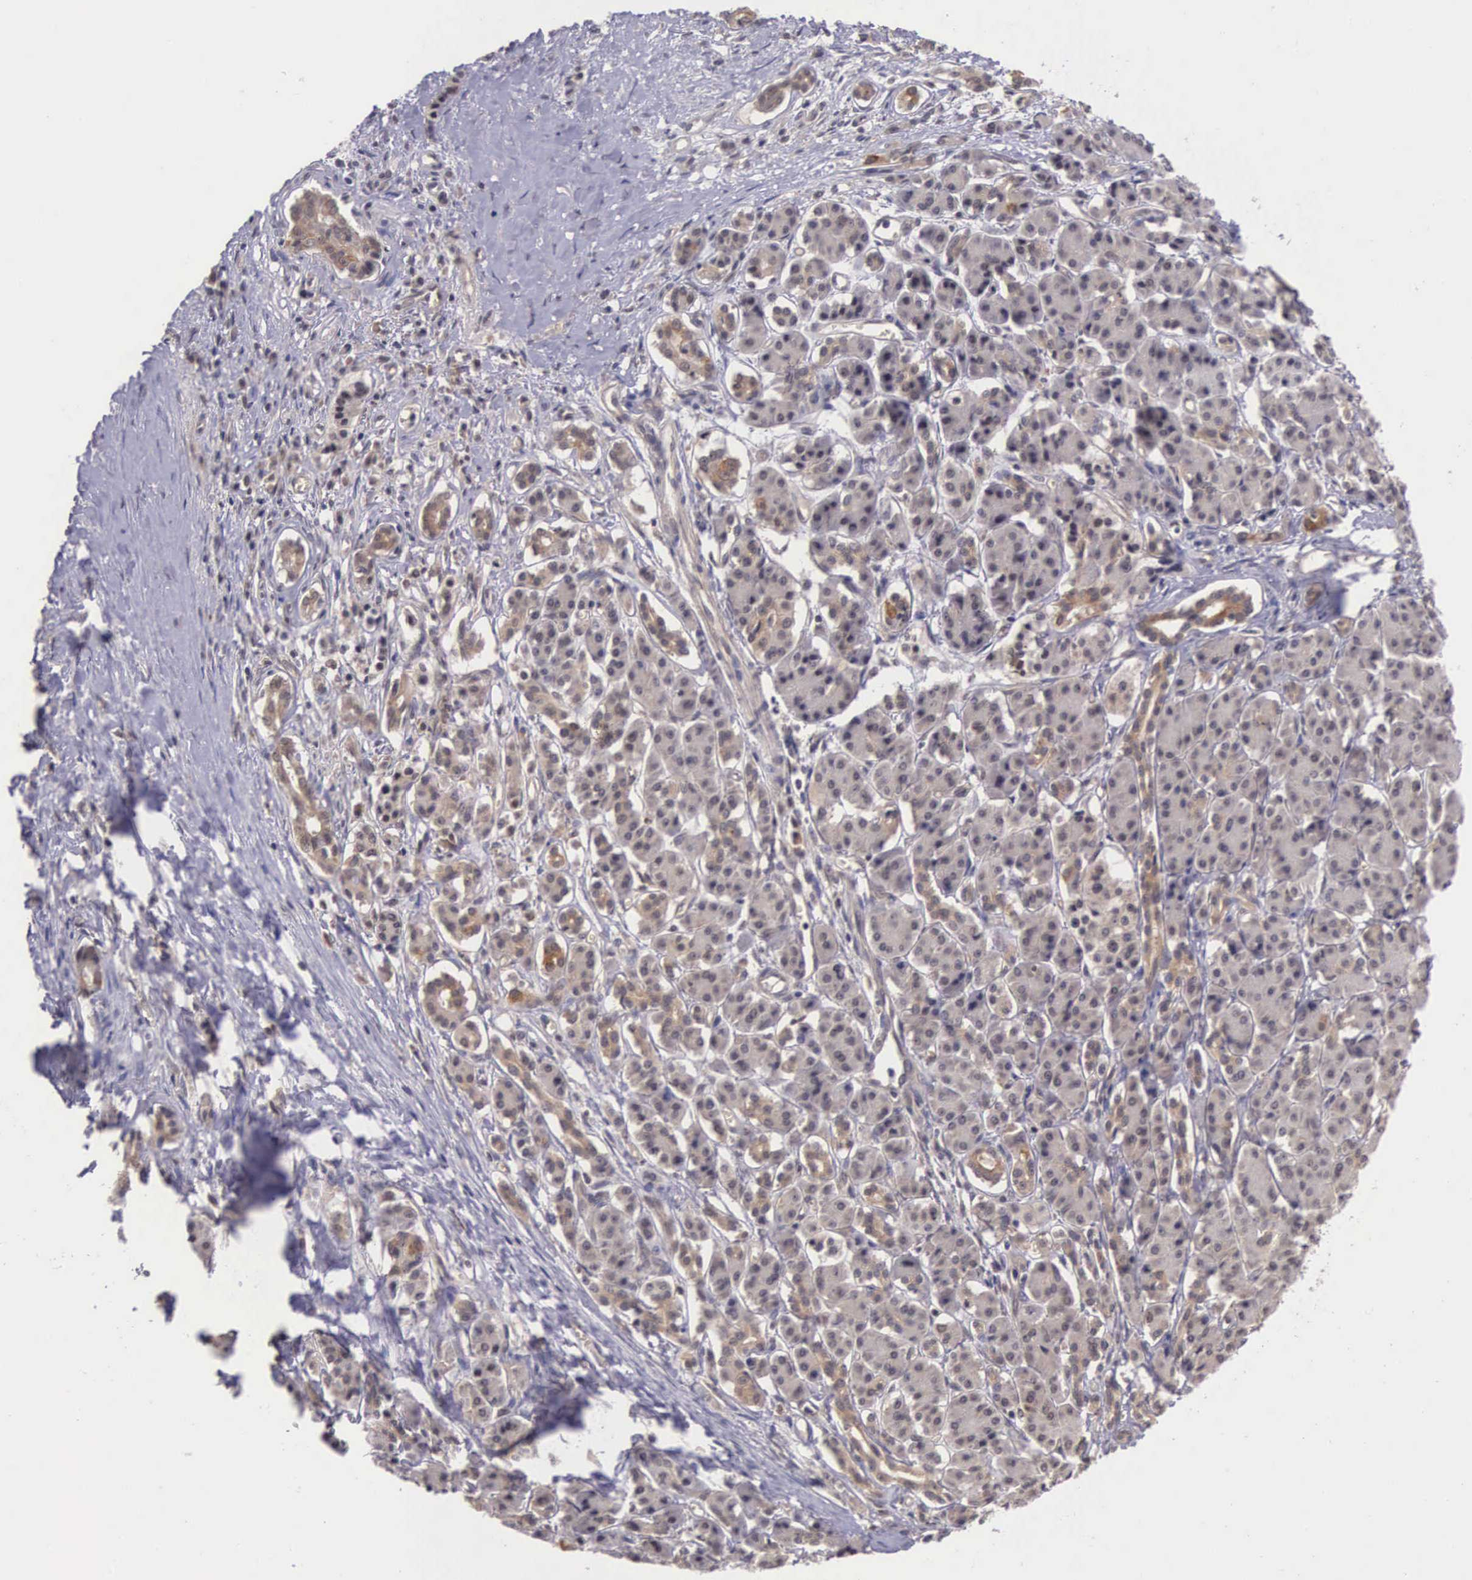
{"staining": {"intensity": "moderate", "quantity": ">75%", "location": "cytoplasmic/membranous"}, "tissue": "pancreatic cancer", "cell_type": "Tumor cells", "image_type": "cancer", "snomed": [{"axis": "morphology", "description": "Adenocarcinoma, NOS"}, {"axis": "topography", "description": "Pancreas"}], "caption": "Tumor cells exhibit medium levels of moderate cytoplasmic/membranous positivity in about >75% of cells in pancreatic cancer.", "gene": "VASH1", "patient": {"sex": "male", "age": 59}}